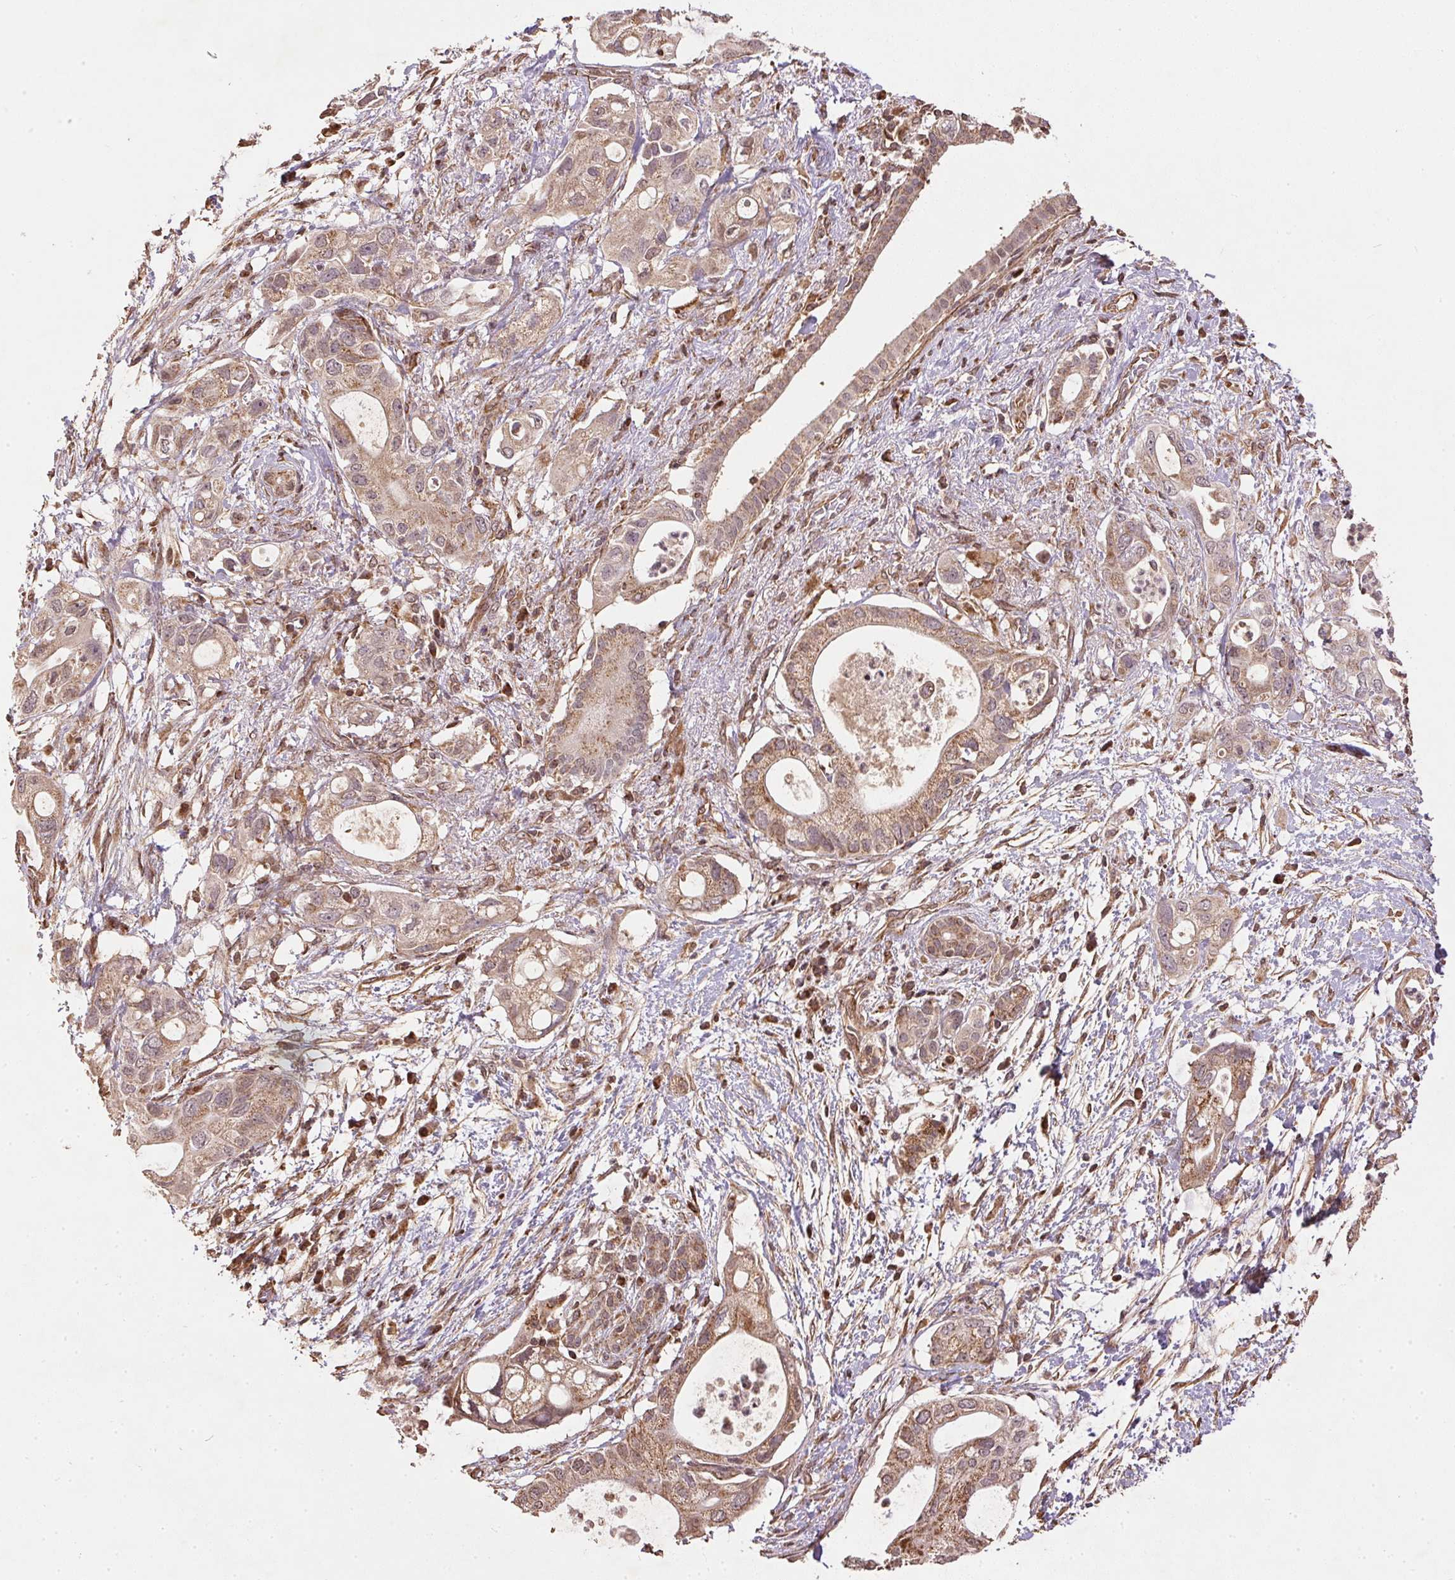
{"staining": {"intensity": "weak", "quantity": ">75%", "location": "cytoplasmic/membranous"}, "tissue": "pancreatic cancer", "cell_type": "Tumor cells", "image_type": "cancer", "snomed": [{"axis": "morphology", "description": "Adenocarcinoma, NOS"}, {"axis": "topography", "description": "Pancreas"}], "caption": "Tumor cells display low levels of weak cytoplasmic/membranous staining in about >75% of cells in human adenocarcinoma (pancreatic). Using DAB (brown) and hematoxylin (blue) stains, captured at high magnification using brightfield microscopy.", "gene": "SPRED2", "patient": {"sex": "female", "age": 72}}